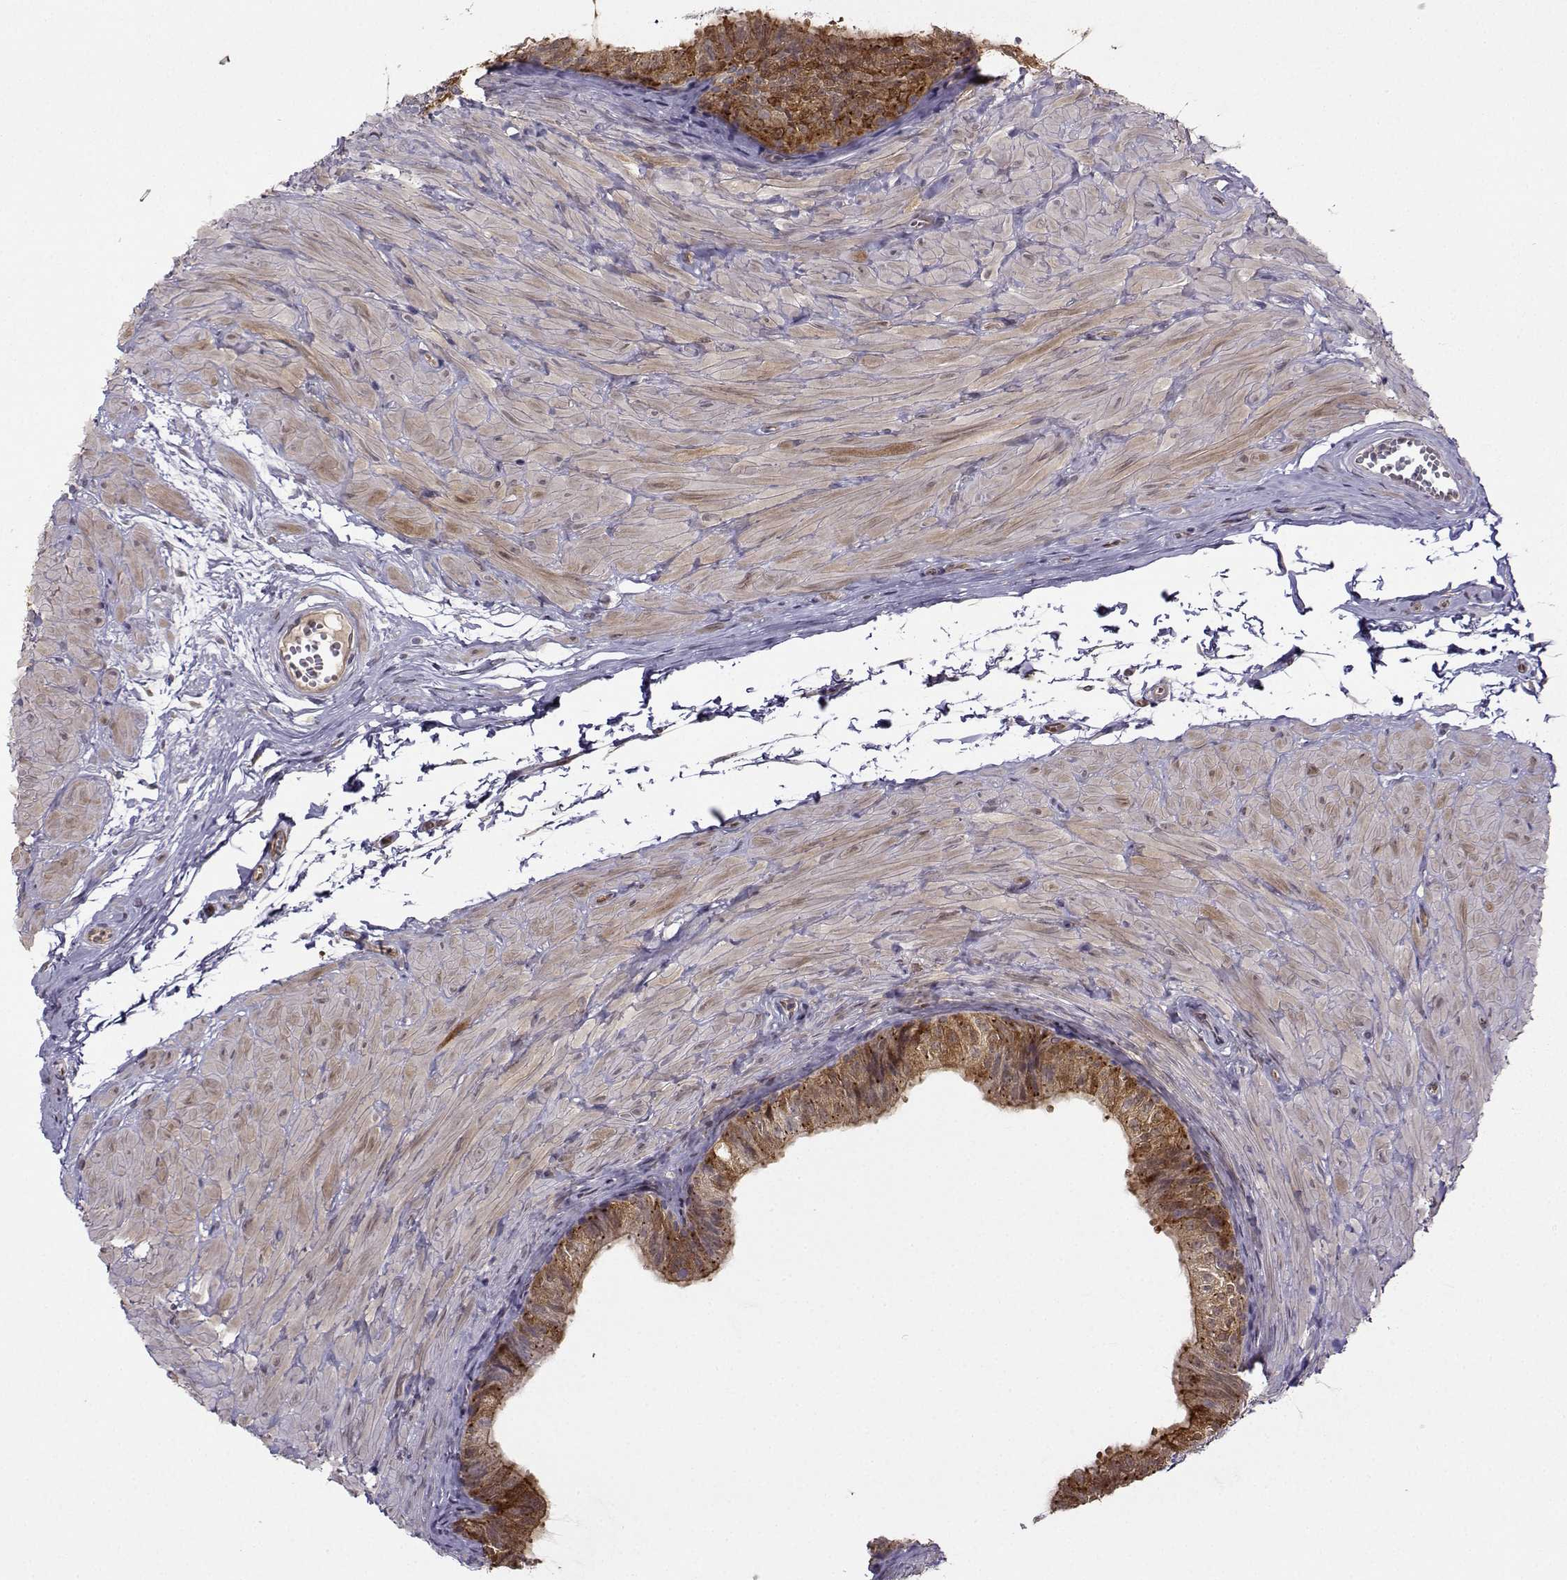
{"staining": {"intensity": "moderate", "quantity": "25%-75%", "location": "cytoplasmic/membranous"}, "tissue": "epididymis", "cell_type": "Glandular cells", "image_type": "normal", "snomed": [{"axis": "morphology", "description": "Normal tissue, NOS"}, {"axis": "topography", "description": "Epididymis"}, {"axis": "topography", "description": "Vas deferens"}], "caption": "Protein staining exhibits moderate cytoplasmic/membranous positivity in approximately 25%-75% of glandular cells in normal epididymis. The staining was performed using DAB to visualize the protein expression in brown, while the nuclei were stained in blue with hematoxylin (Magnification: 20x).", "gene": "NQO1", "patient": {"sex": "male", "age": 23}}